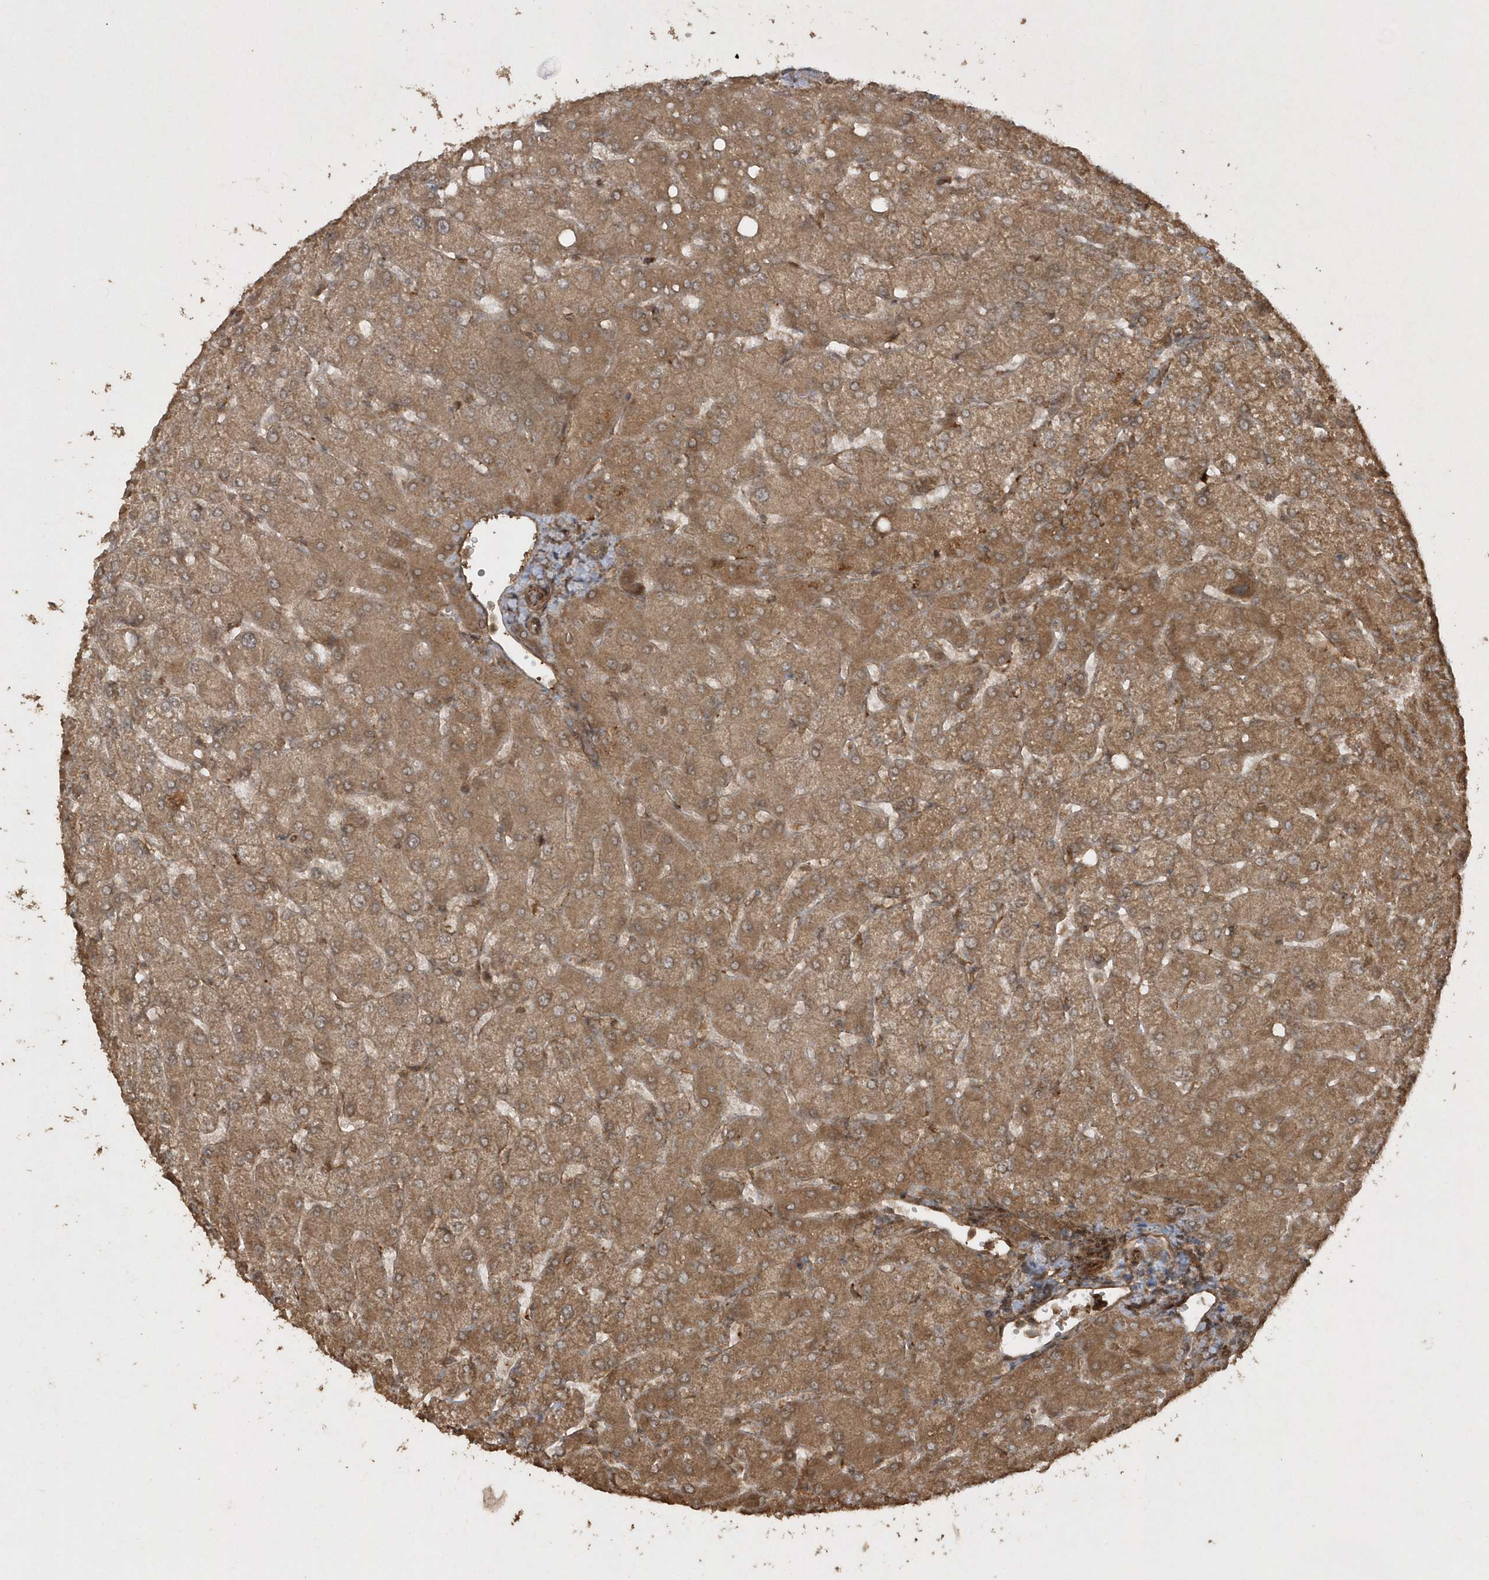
{"staining": {"intensity": "moderate", "quantity": ">75%", "location": "cytoplasmic/membranous"}, "tissue": "liver", "cell_type": "Cholangiocytes", "image_type": "normal", "snomed": [{"axis": "morphology", "description": "Normal tissue, NOS"}, {"axis": "topography", "description": "Liver"}], "caption": "Liver stained for a protein (brown) shows moderate cytoplasmic/membranous positive expression in about >75% of cholangiocytes.", "gene": "AVPI1", "patient": {"sex": "female", "age": 54}}